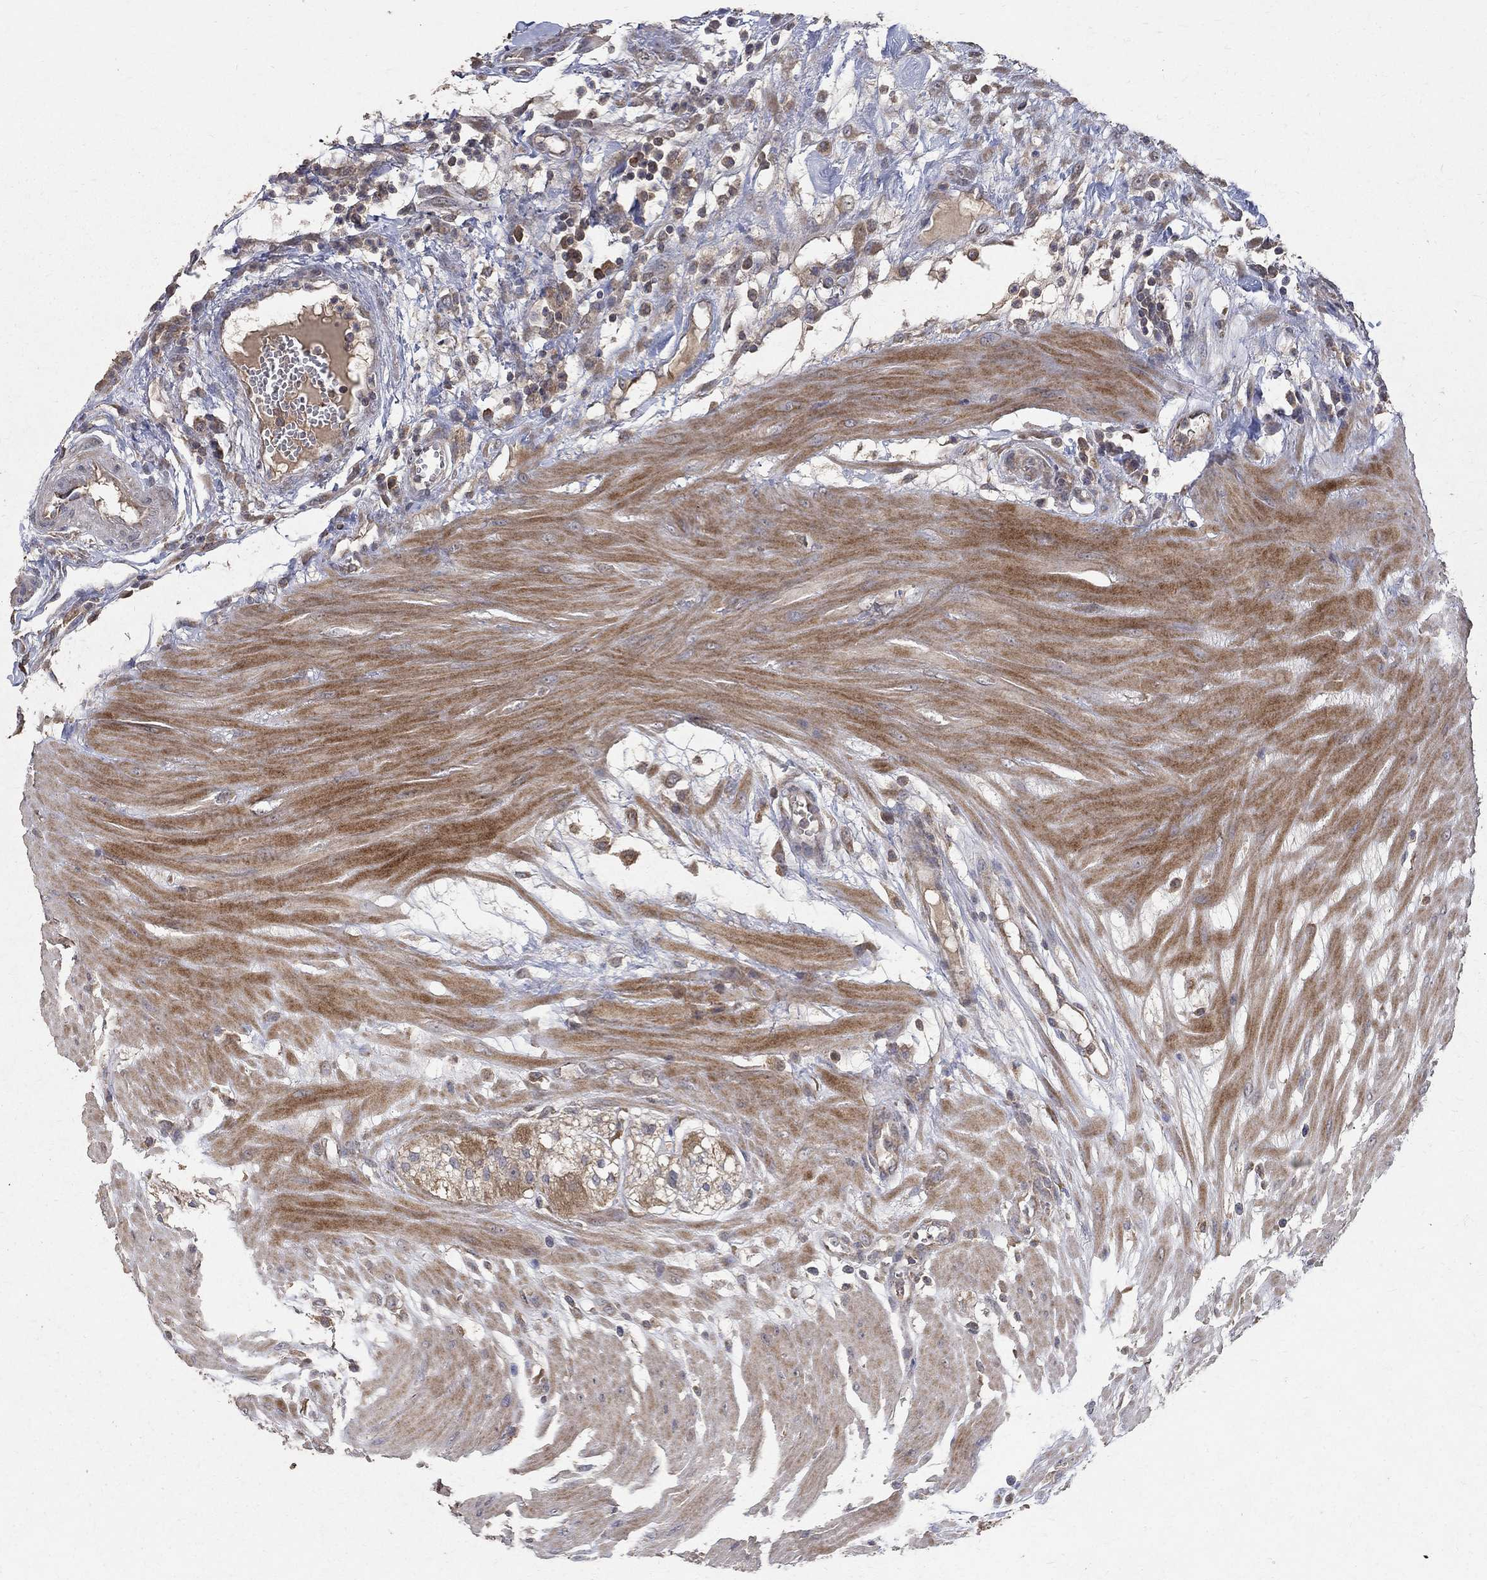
{"staining": {"intensity": "moderate", "quantity": "25%-75%", "location": "cytoplasmic/membranous"}, "tissue": "colon", "cell_type": "Endothelial cells", "image_type": "normal", "snomed": [{"axis": "morphology", "description": "Normal tissue, NOS"}, {"axis": "morphology", "description": "Adenocarcinoma, NOS"}, {"axis": "topography", "description": "Colon"}], "caption": "Protein expression by IHC exhibits moderate cytoplasmic/membranous positivity in approximately 25%-75% of endothelial cells in benign colon. The protein is shown in brown color, while the nuclei are stained blue.", "gene": "C17orf75", "patient": {"sex": "male", "age": 65}}